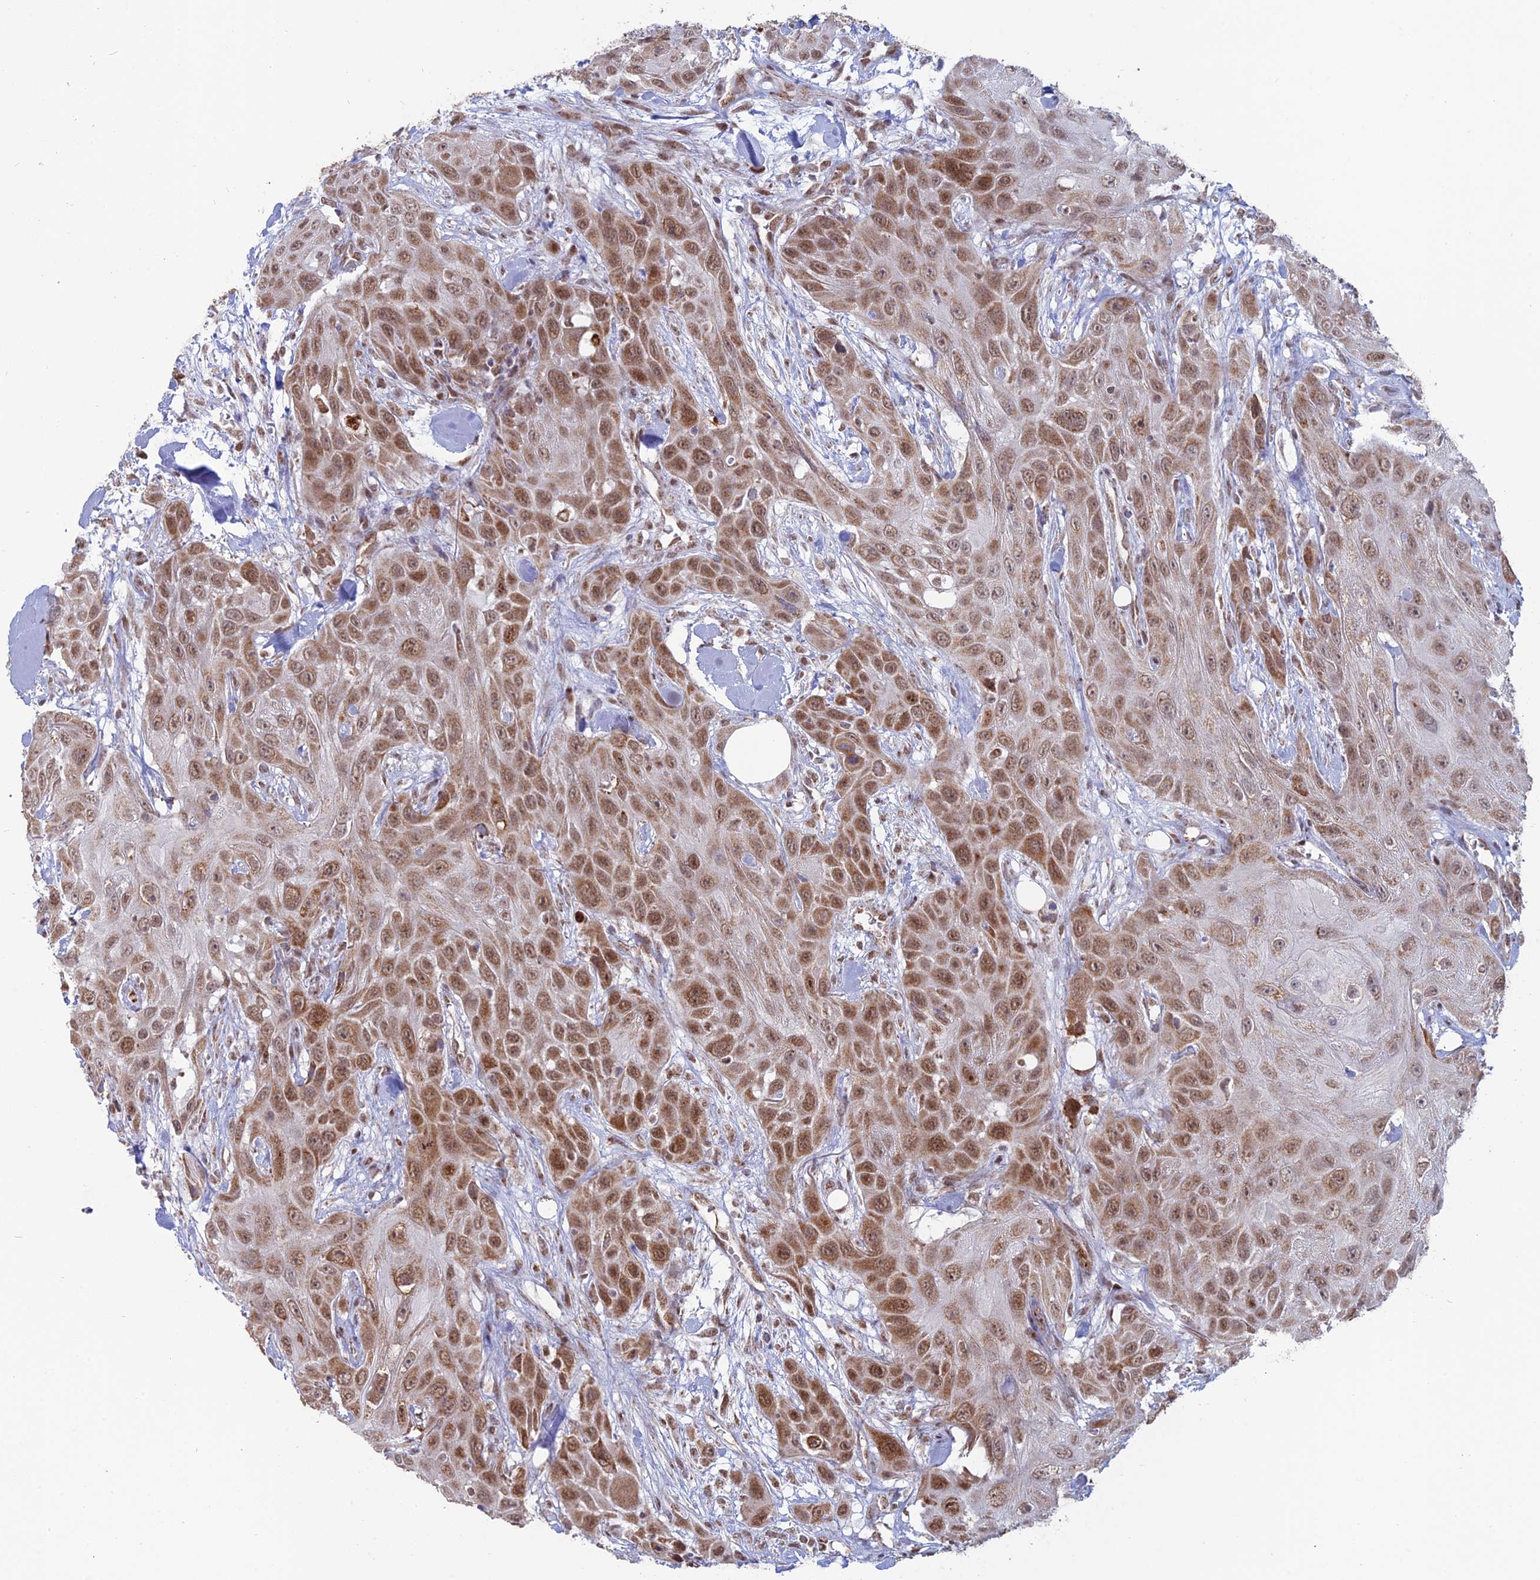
{"staining": {"intensity": "moderate", "quantity": ">75%", "location": "cytoplasmic/membranous,nuclear"}, "tissue": "head and neck cancer", "cell_type": "Tumor cells", "image_type": "cancer", "snomed": [{"axis": "morphology", "description": "Squamous cell carcinoma, NOS"}, {"axis": "topography", "description": "Head-Neck"}], "caption": "Head and neck cancer (squamous cell carcinoma) stained for a protein (brown) reveals moderate cytoplasmic/membranous and nuclear positive positivity in about >75% of tumor cells.", "gene": "ARHGAP40", "patient": {"sex": "male", "age": 81}}